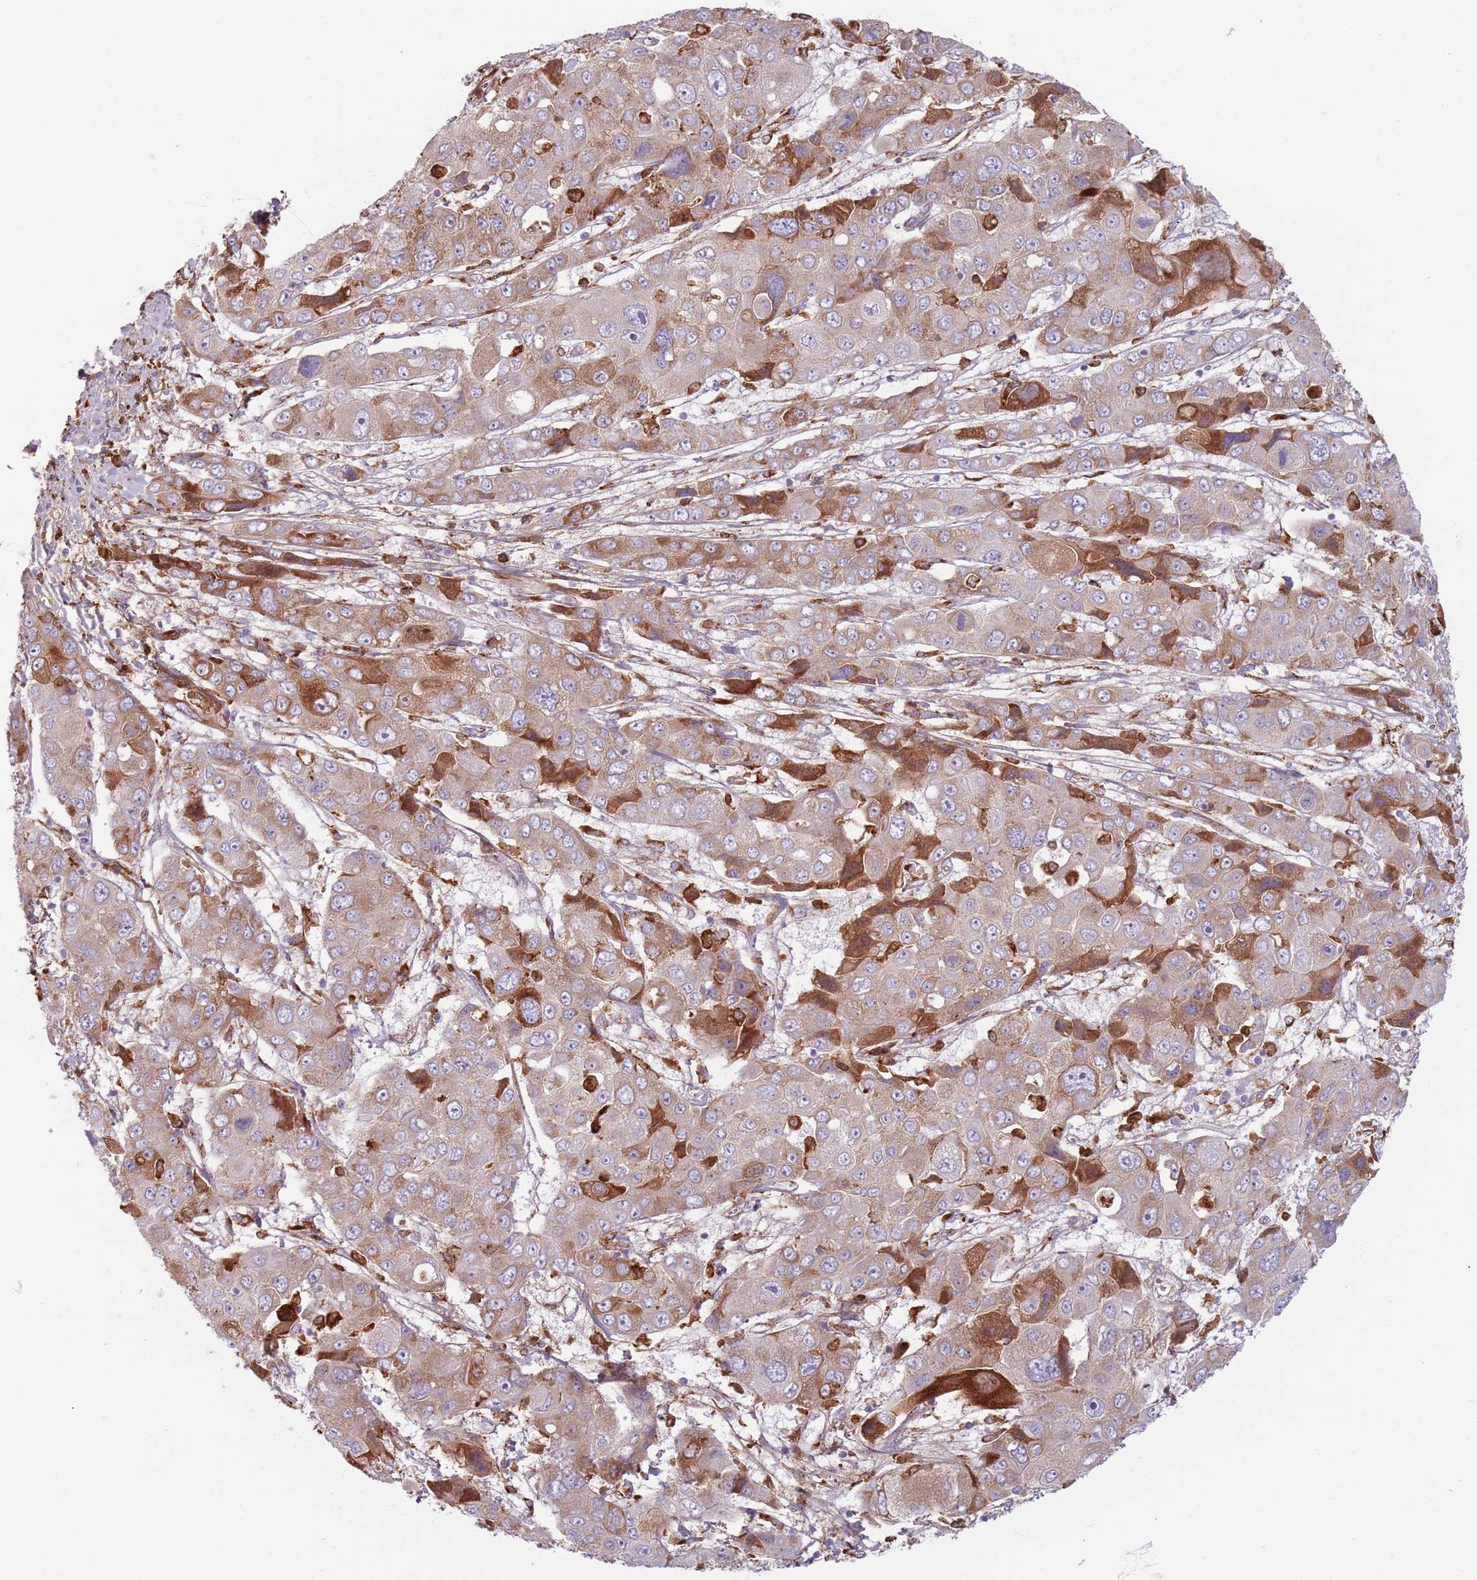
{"staining": {"intensity": "moderate", "quantity": "25%-75%", "location": "cytoplasmic/membranous"}, "tissue": "liver cancer", "cell_type": "Tumor cells", "image_type": "cancer", "snomed": [{"axis": "morphology", "description": "Cholangiocarcinoma"}, {"axis": "topography", "description": "Liver"}], "caption": "Liver cholangiocarcinoma stained for a protein exhibits moderate cytoplasmic/membranous positivity in tumor cells.", "gene": "COLGALT1", "patient": {"sex": "male", "age": 67}}